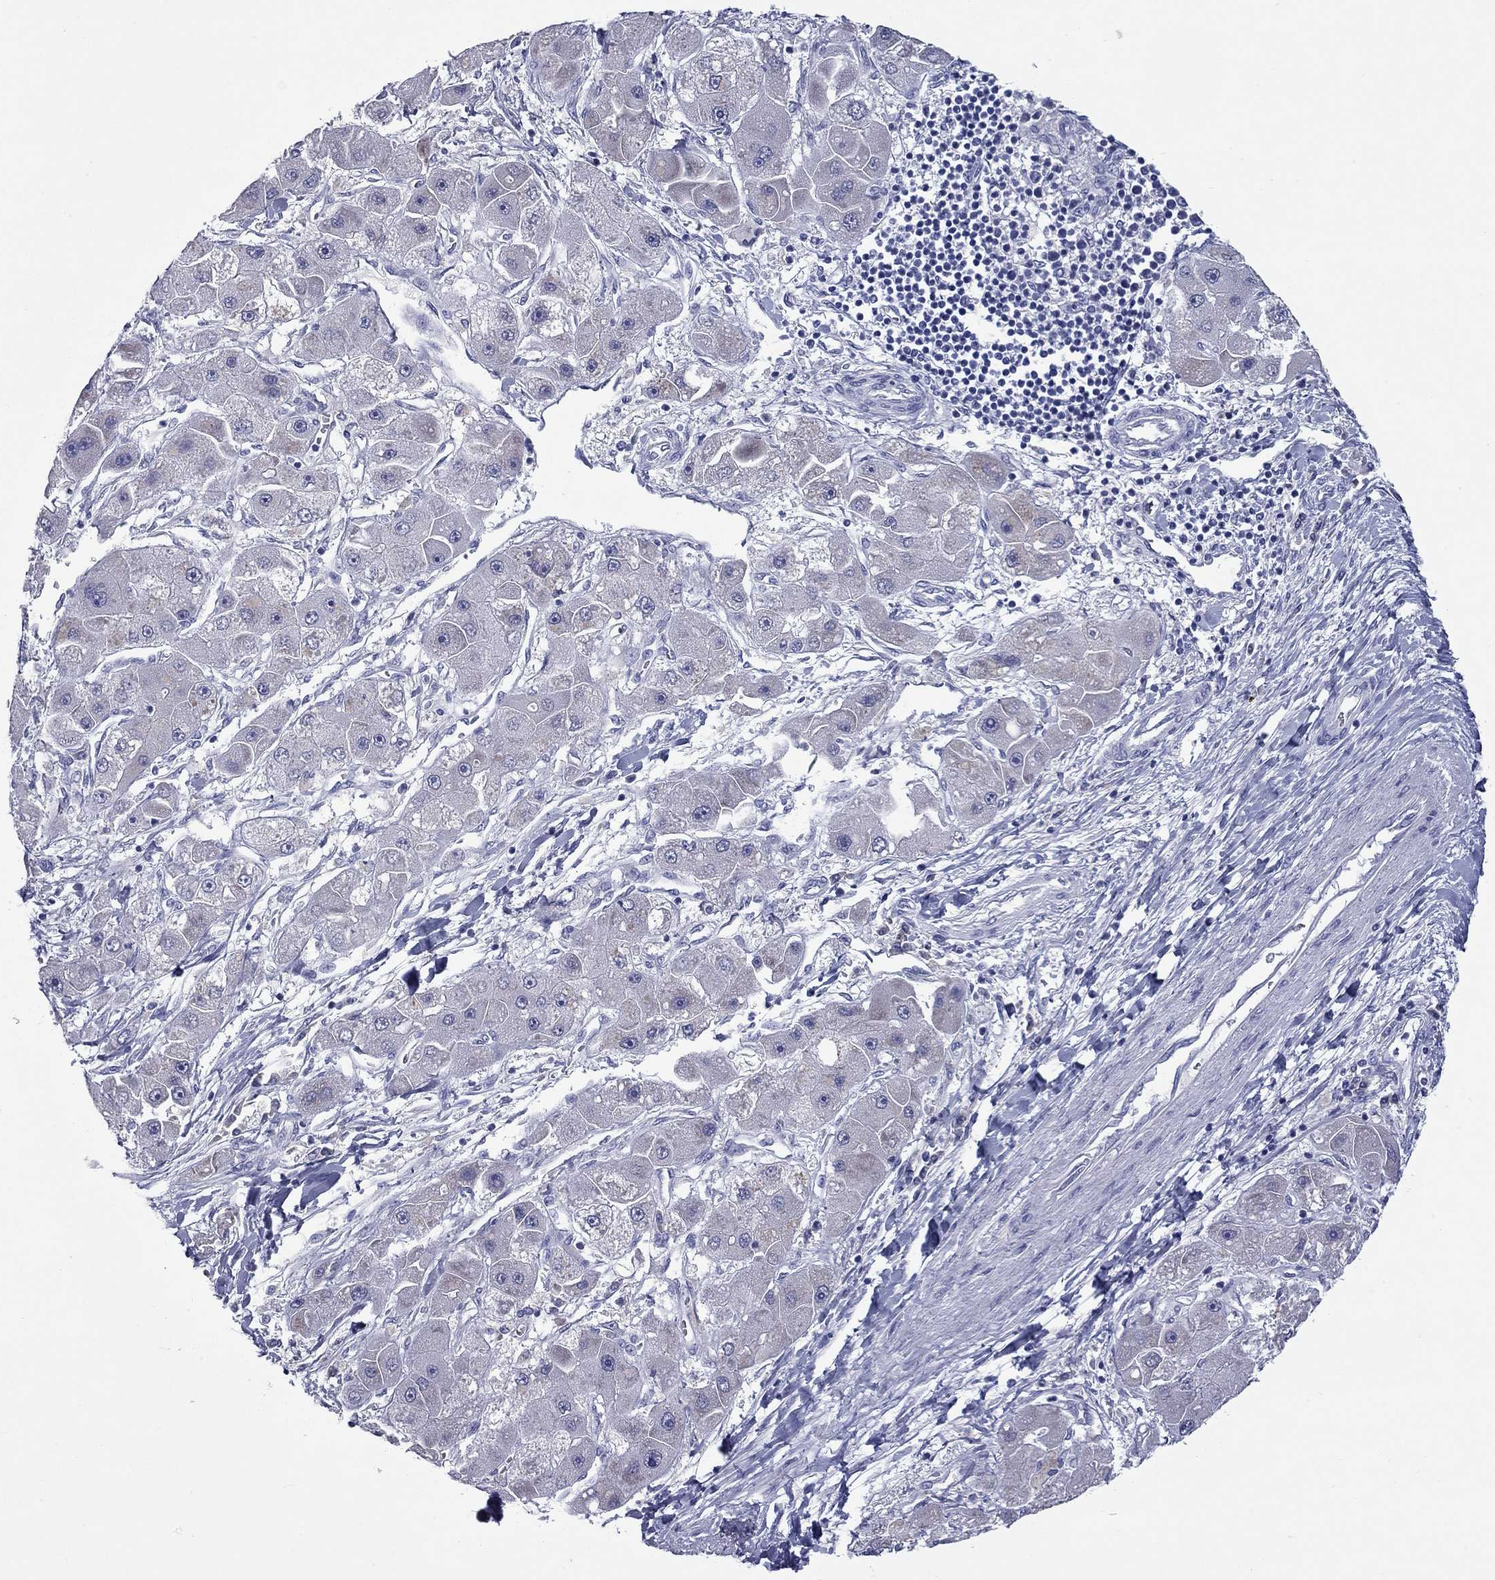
{"staining": {"intensity": "negative", "quantity": "none", "location": "none"}, "tissue": "liver cancer", "cell_type": "Tumor cells", "image_type": "cancer", "snomed": [{"axis": "morphology", "description": "Carcinoma, Hepatocellular, NOS"}, {"axis": "topography", "description": "Liver"}], "caption": "IHC photomicrograph of liver cancer stained for a protein (brown), which reveals no expression in tumor cells.", "gene": "UNC119B", "patient": {"sex": "male", "age": 24}}